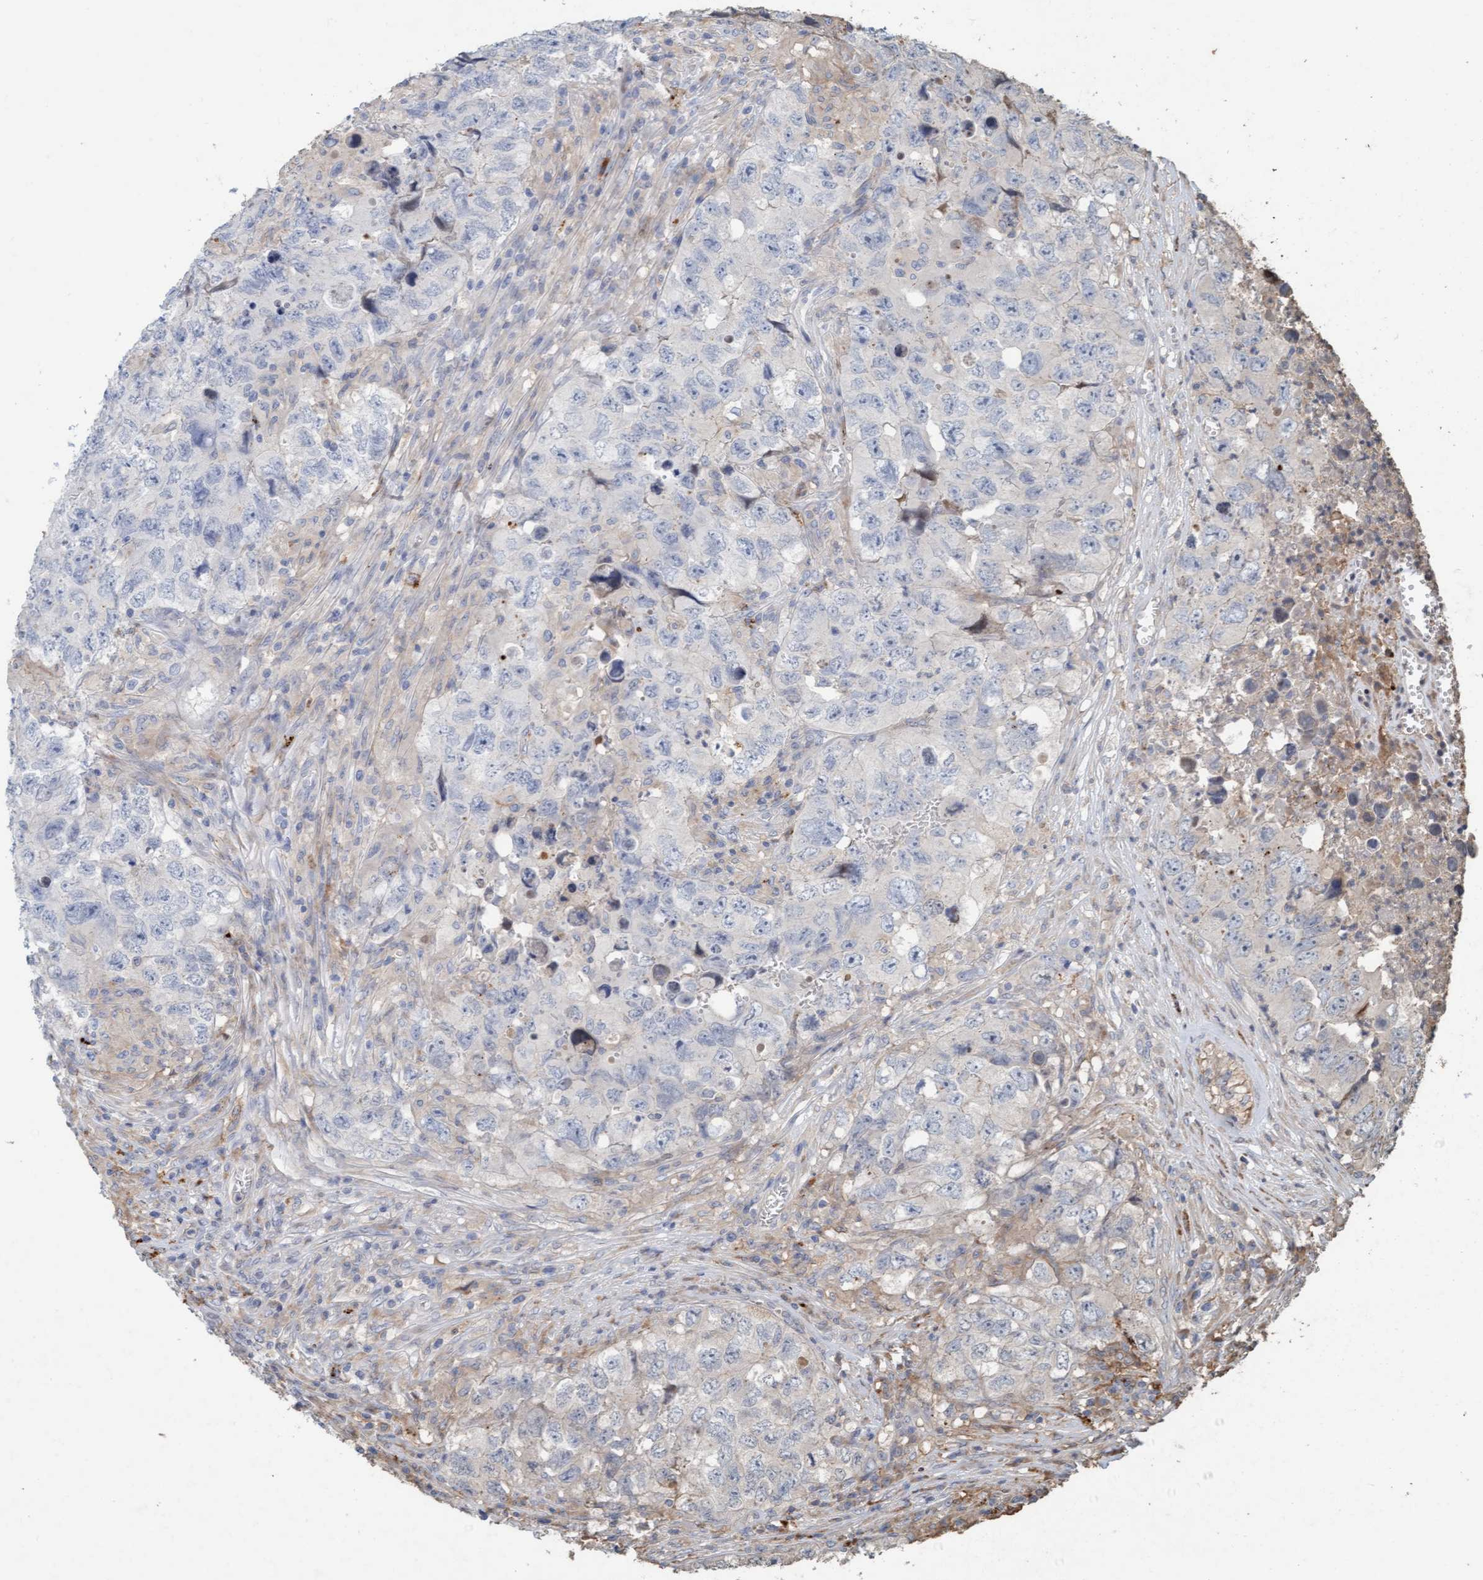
{"staining": {"intensity": "negative", "quantity": "none", "location": "none"}, "tissue": "testis cancer", "cell_type": "Tumor cells", "image_type": "cancer", "snomed": [{"axis": "morphology", "description": "Seminoma, NOS"}, {"axis": "morphology", "description": "Carcinoma, Embryonal, NOS"}, {"axis": "topography", "description": "Testis"}], "caption": "Immunohistochemistry (IHC) of testis embryonal carcinoma displays no positivity in tumor cells. Nuclei are stained in blue.", "gene": "LONRF1", "patient": {"sex": "male", "age": 43}}